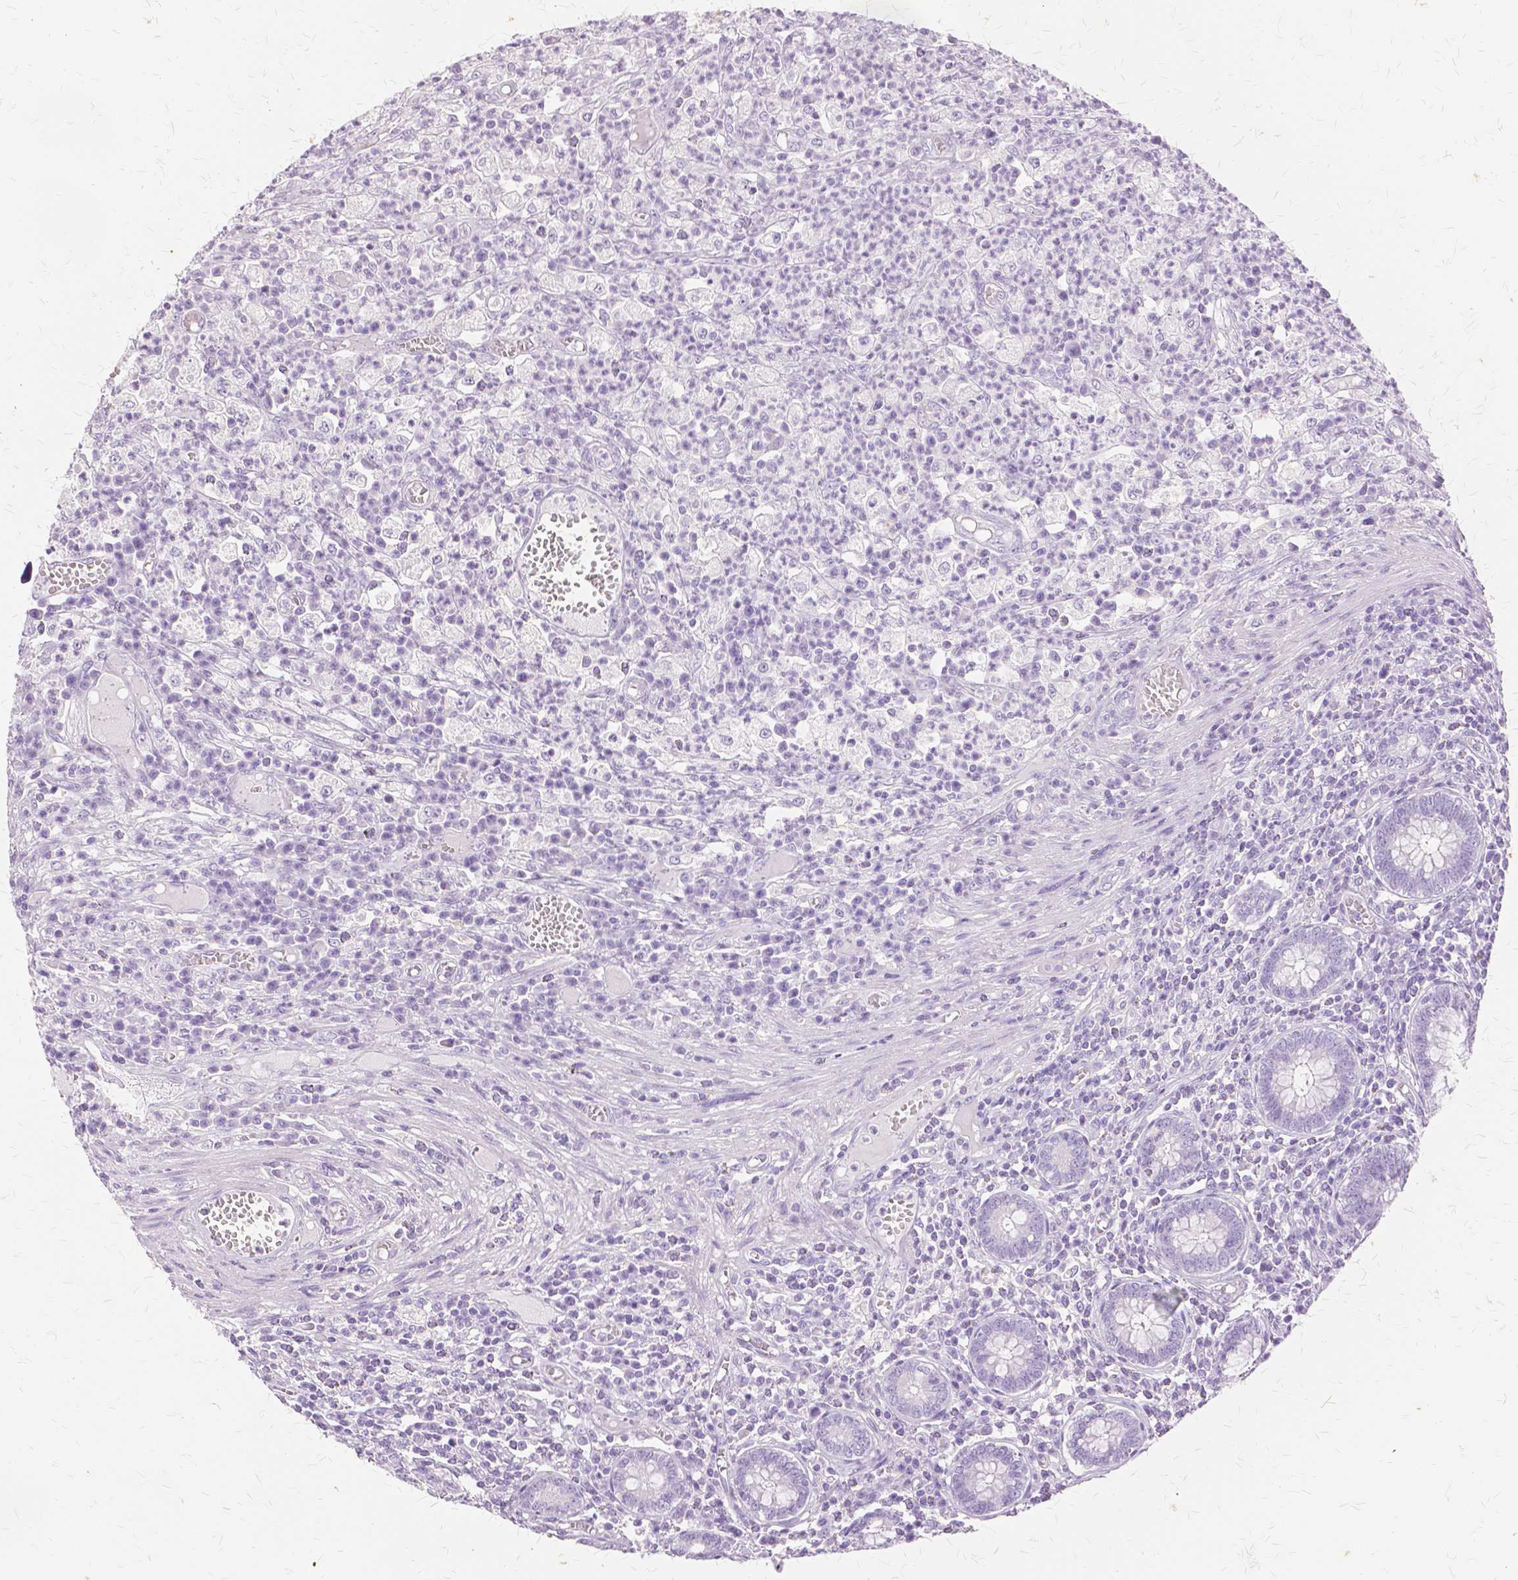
{"staining": {"intensity": "negative", "quantity": "none", "location": "none"}, "tissue": "colorectal cancer", "cell_type": "Tumor cells", "image_type": "cancer", "snomed": [{"axis": "morphology", "description": "Normal tissue, NOS"}, {"axis": "morphology", "description": "Adenocarcinoma, NOS"}, {"axis": "topography", "description": "Colon"}], "caption": "IHC of colorectal cancer shows no expression in tumor cells.", "gene": "TGM1", "patient": {"sex": "male", "age": 65}}